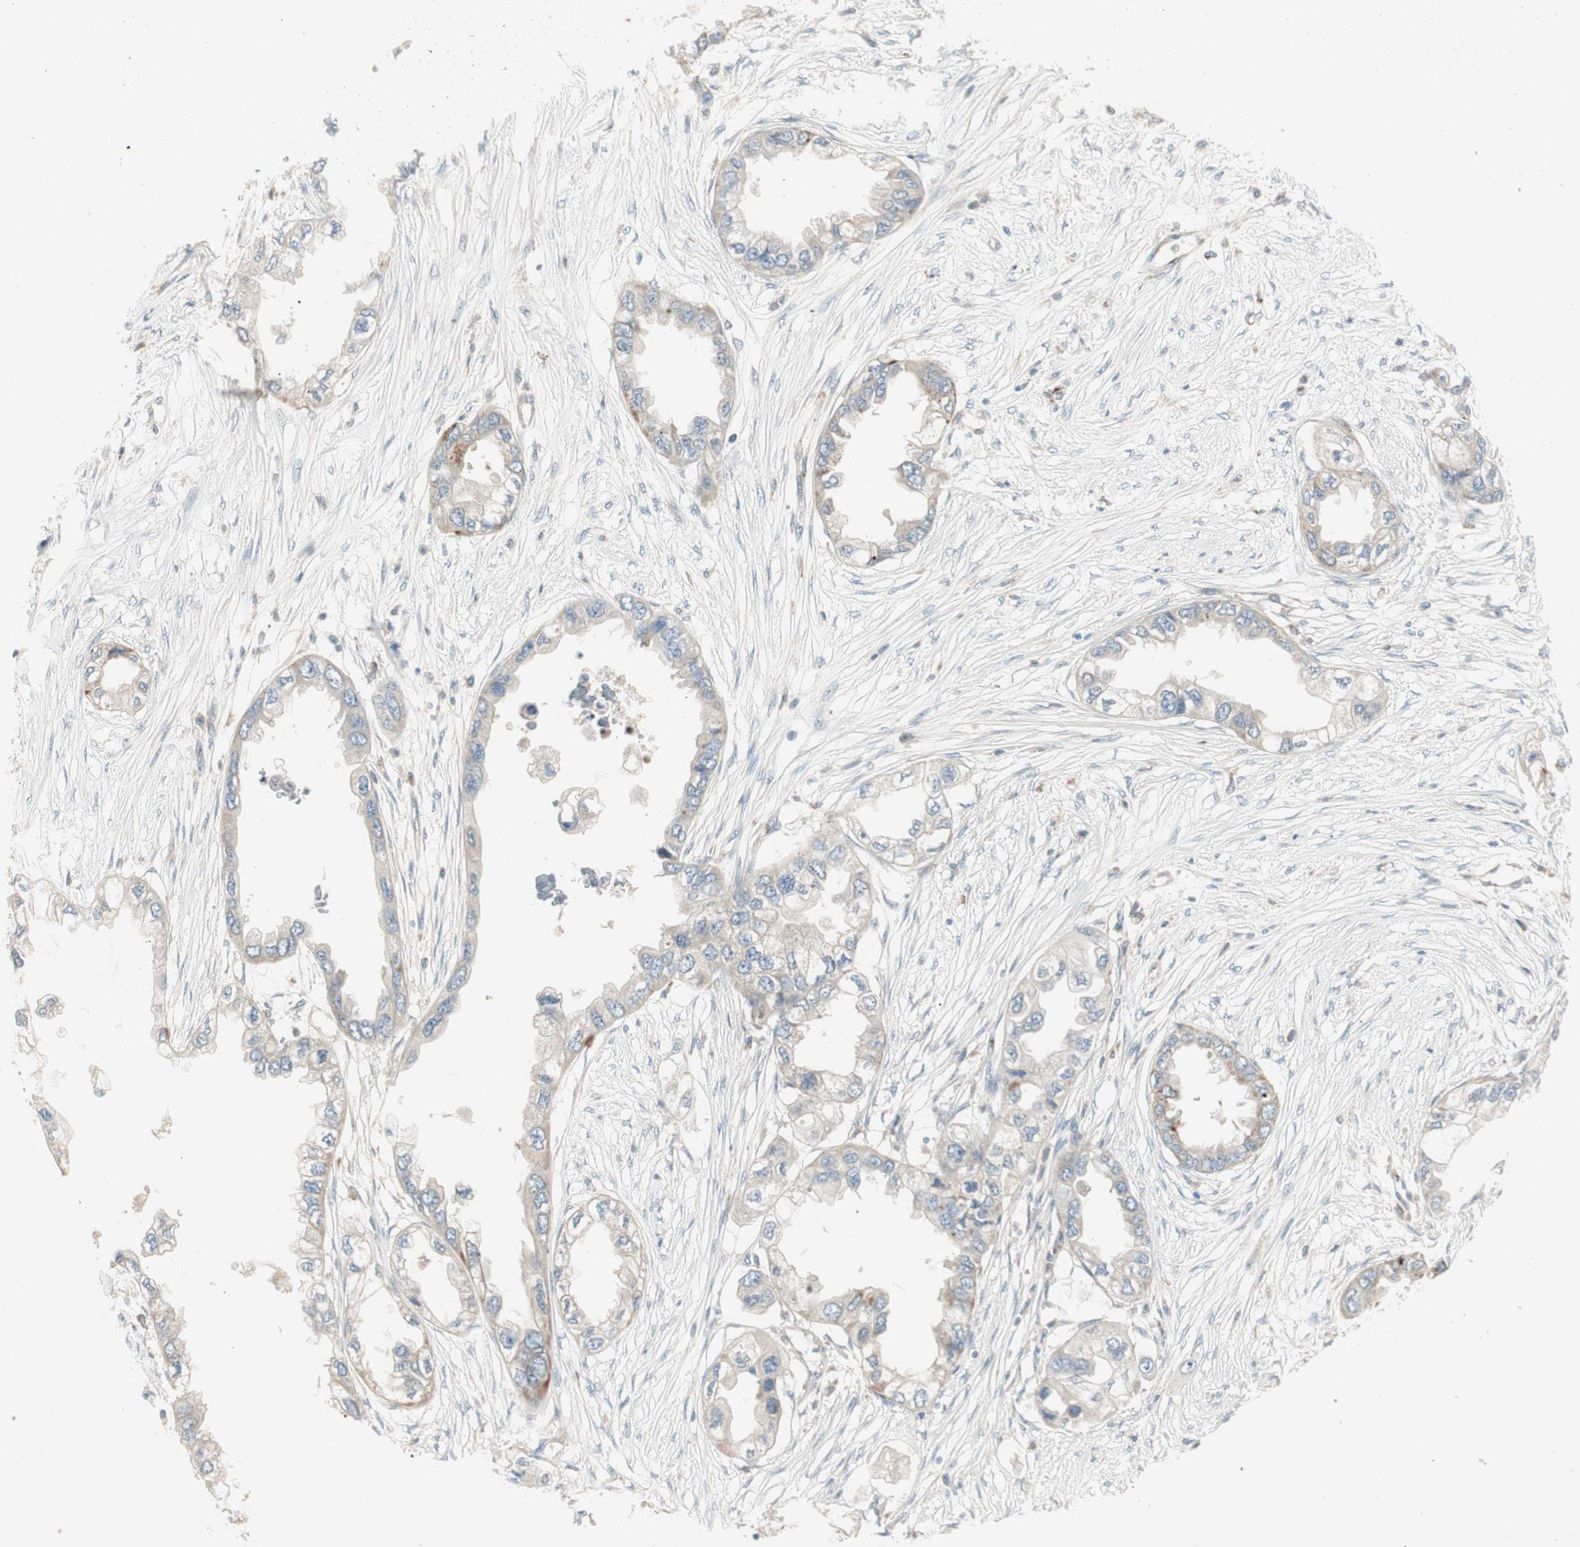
{"staining": {"intensity": "negative", "quantity": "none", "location": "none"}, "tissue": "endometrial cancer", "cell_type": "Tumor cells", "image_type": "cancer", "snomed": [{"axis": "morphology", "description": "Adenocarcinoma, NOS"}, {"axis": "topography", "description": "Endometrium"}], "caption": "A high-resolution micrograph shows immunohistochemistry staining of endometrial cancer (adenocarcinoma), which shows no significant staining in tumor cells.", "gene": "FGFR4", "patient": {"sex": "female", "age": 67}}